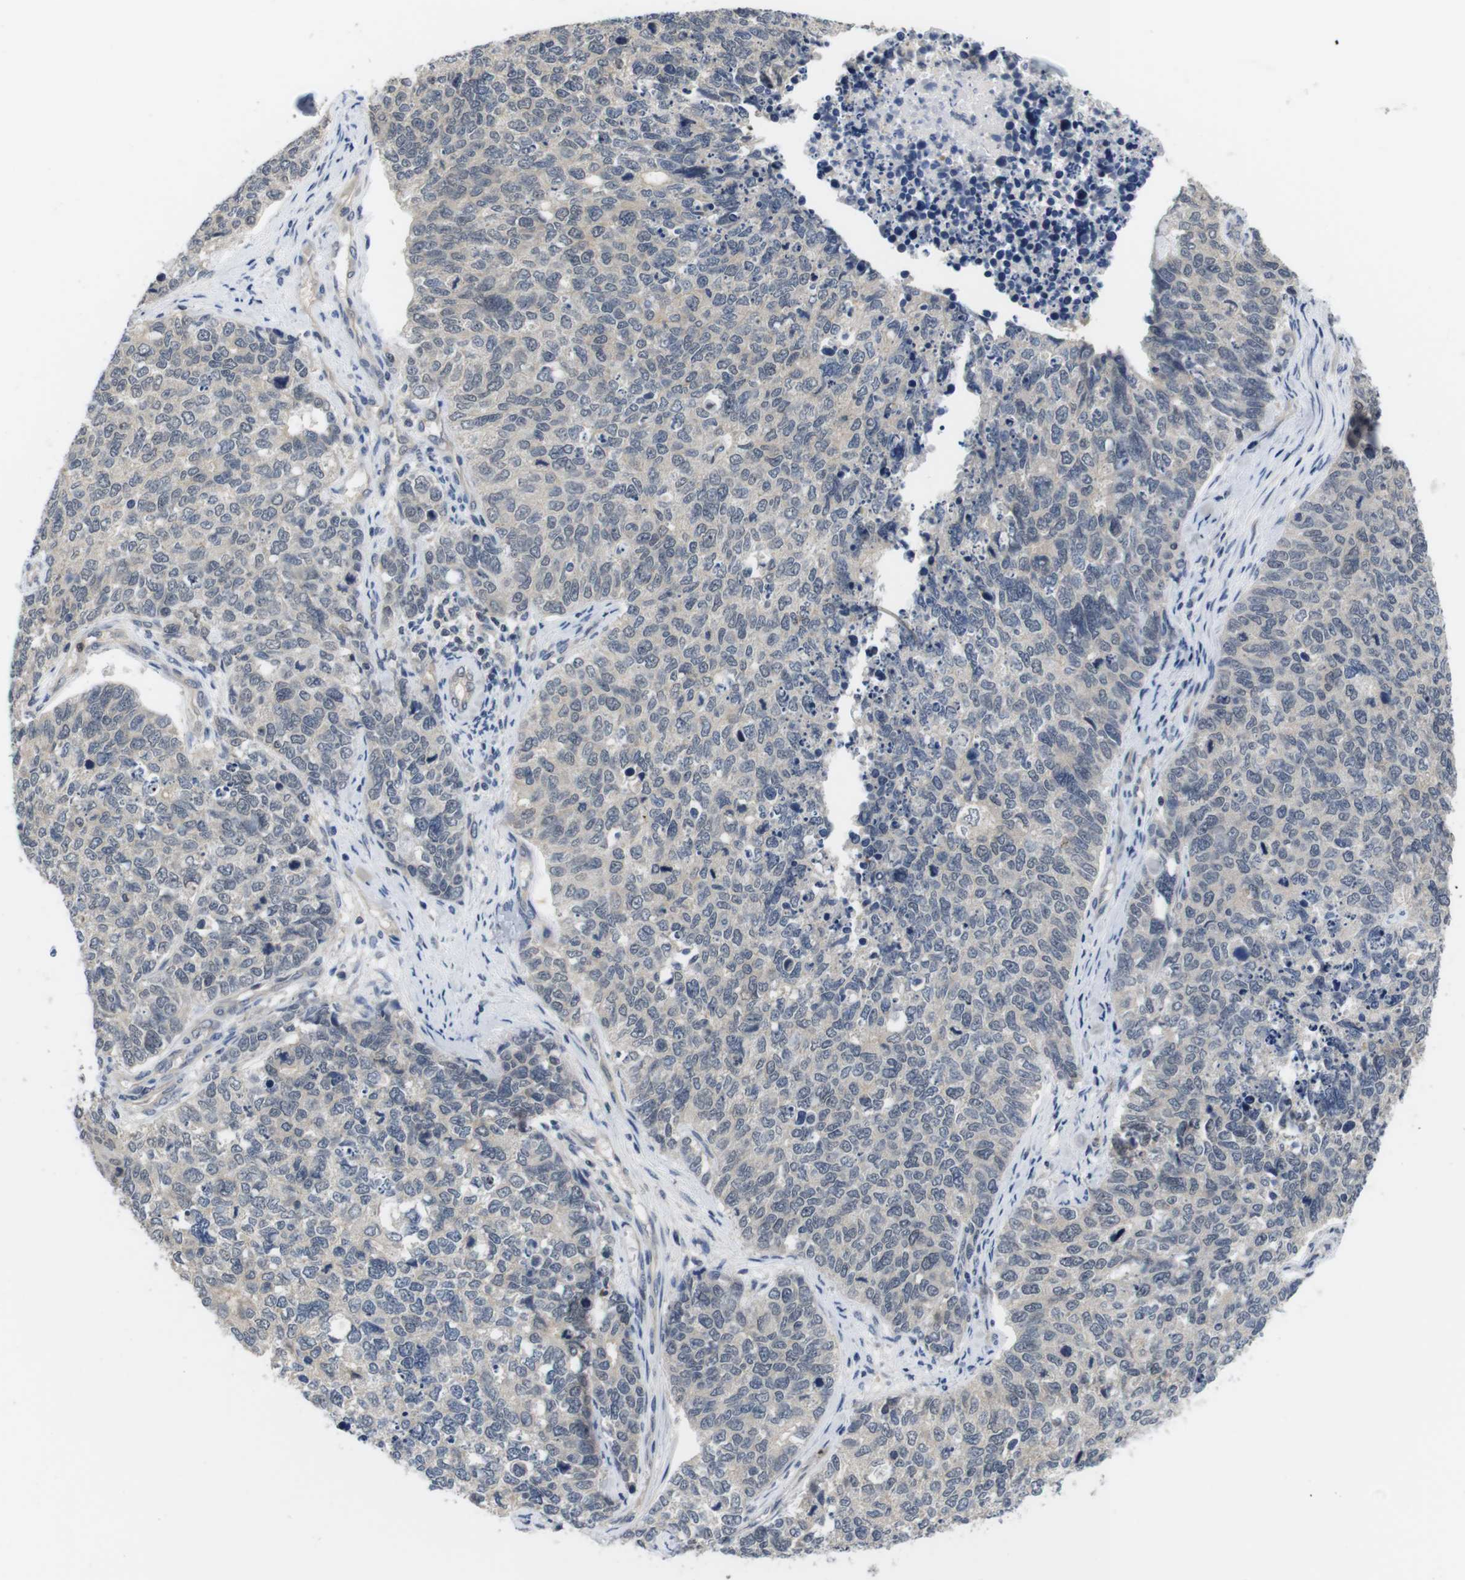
{"staining": {"intensity": "negative", "quantity": "none", "location": "none"}, "tissue": "cervical cancer", "cell_type": "Tumor cells", "image_type": "cancer", "snomed": [{"axis": "morphology", "description": "Squamous cell carcinoma, NOS"}, {"axis": "topography", "description": "Cervix"}], "caption": "Human squamous cell carcinoma (cervical) stained for a protein using IHC demonstrates no expression in tumor cells.", "gene": "FADD", "patient": {"sex": "female", "age": 63}}